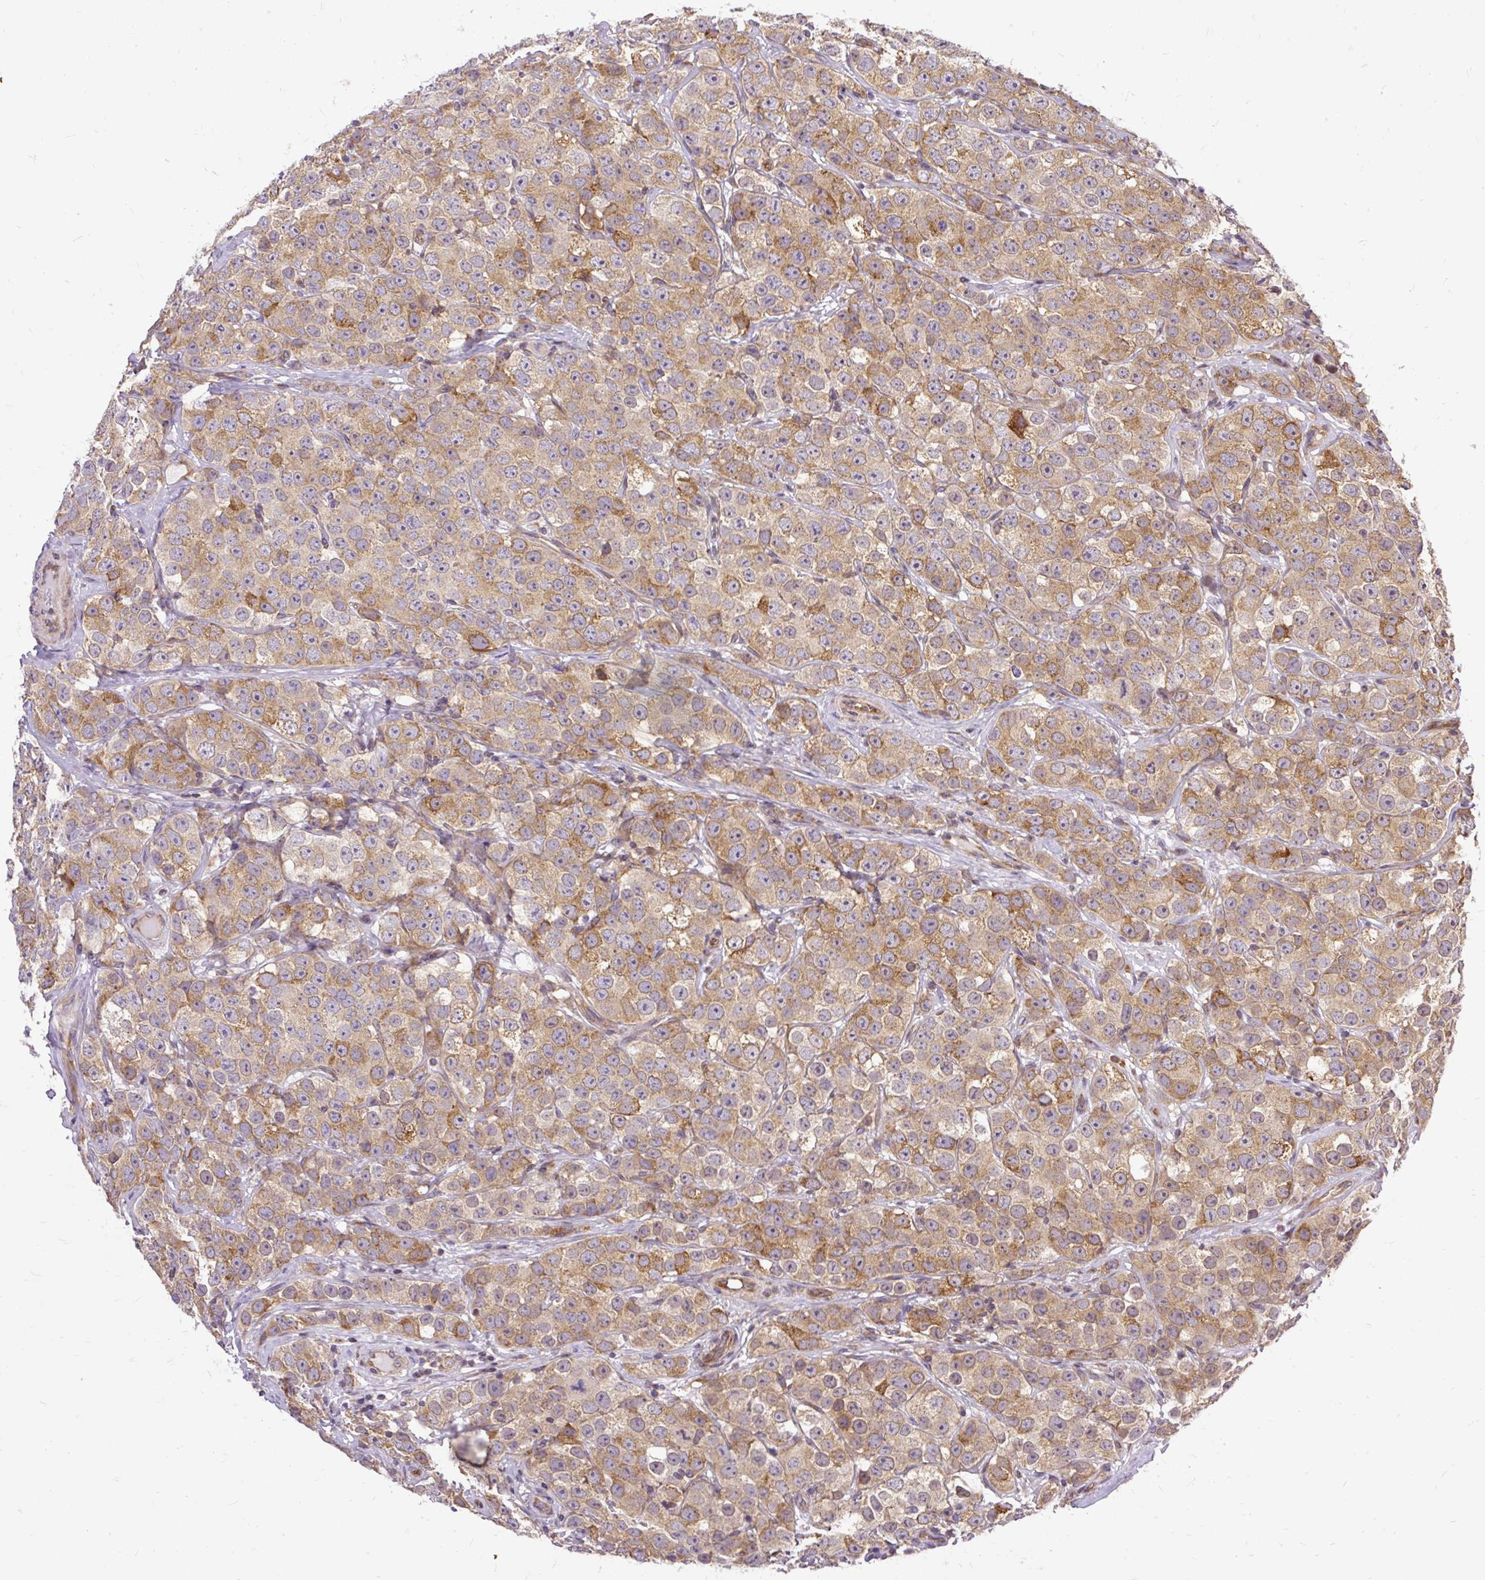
{"staining": {"intensity": "moderate", "quantity": ">75%", "location": "cytoplasmic/membranous"}, "tissue": "testis cancer", "cell_type": "Tumor cells", "image_type": "cancer", "snomed": [{"axis": "morphology", "description": "Seminoma, NOS"}, {"axis": "topography", "description": "Testis"}], "caption": "Human testis seminoma stained with a brown dye reveals moderate cytoplasmic/membranous positive positivity in approximately >75% of tumor cells.", "gene": "TRIM17", "patient": {"sex": "male", "age": 28}}